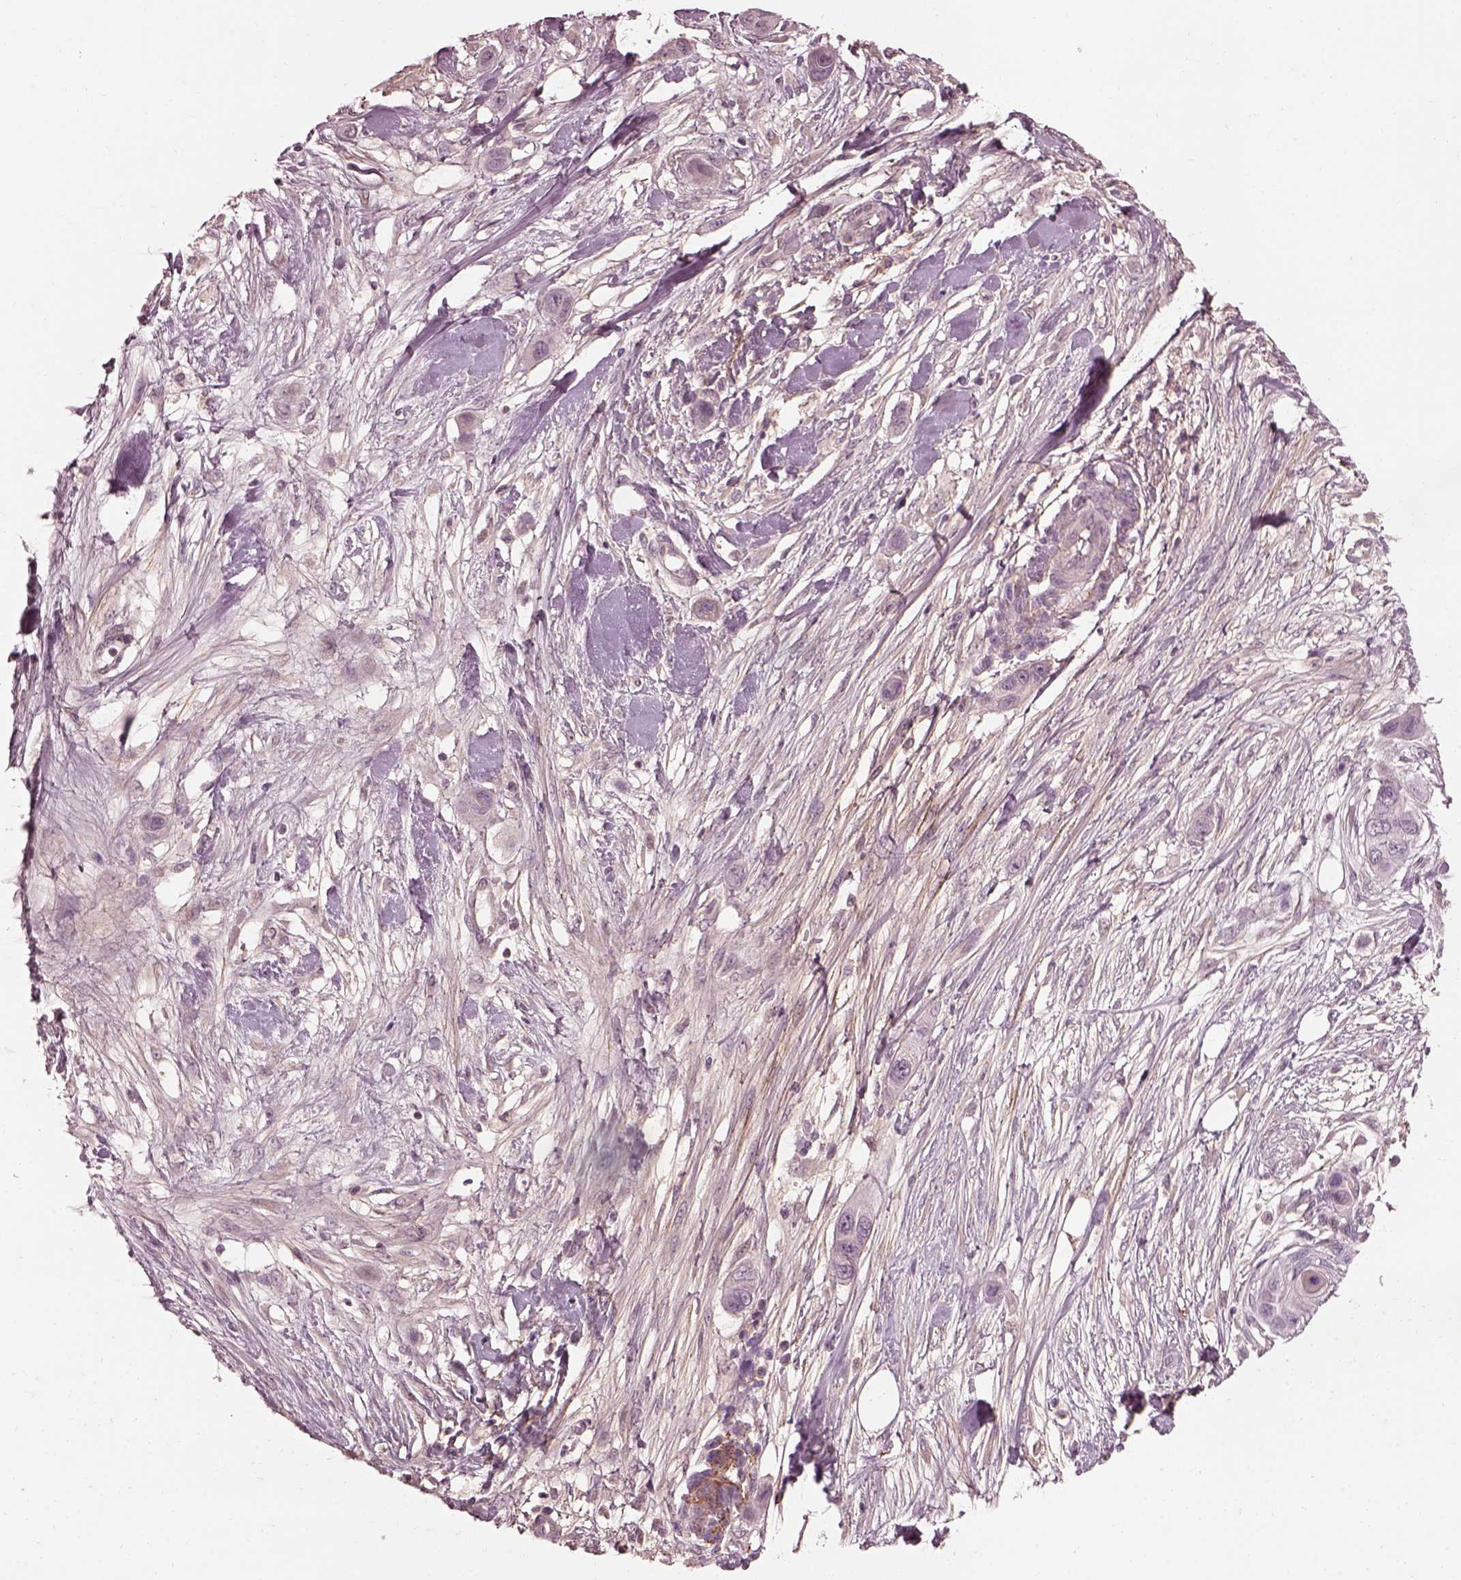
{"staining": {"intensity": "negative", "quantity": "none", "location": "none"}, "tissue": "skin cancer", "cell_type": "Tumor cells", "image_type": "cancer", "snomed": [{"axis": "morphology", "description": "Squamous cell carcinoma, NOS"}, {"axis": "topography", "description": "Skin"}], "caption": "Histopathology image shows no significant protein positivity in tumor cells of skin squamous cell carcinoma.", "gene": "EFEMP1", "patient": {"sex": "male", "age": 79}}